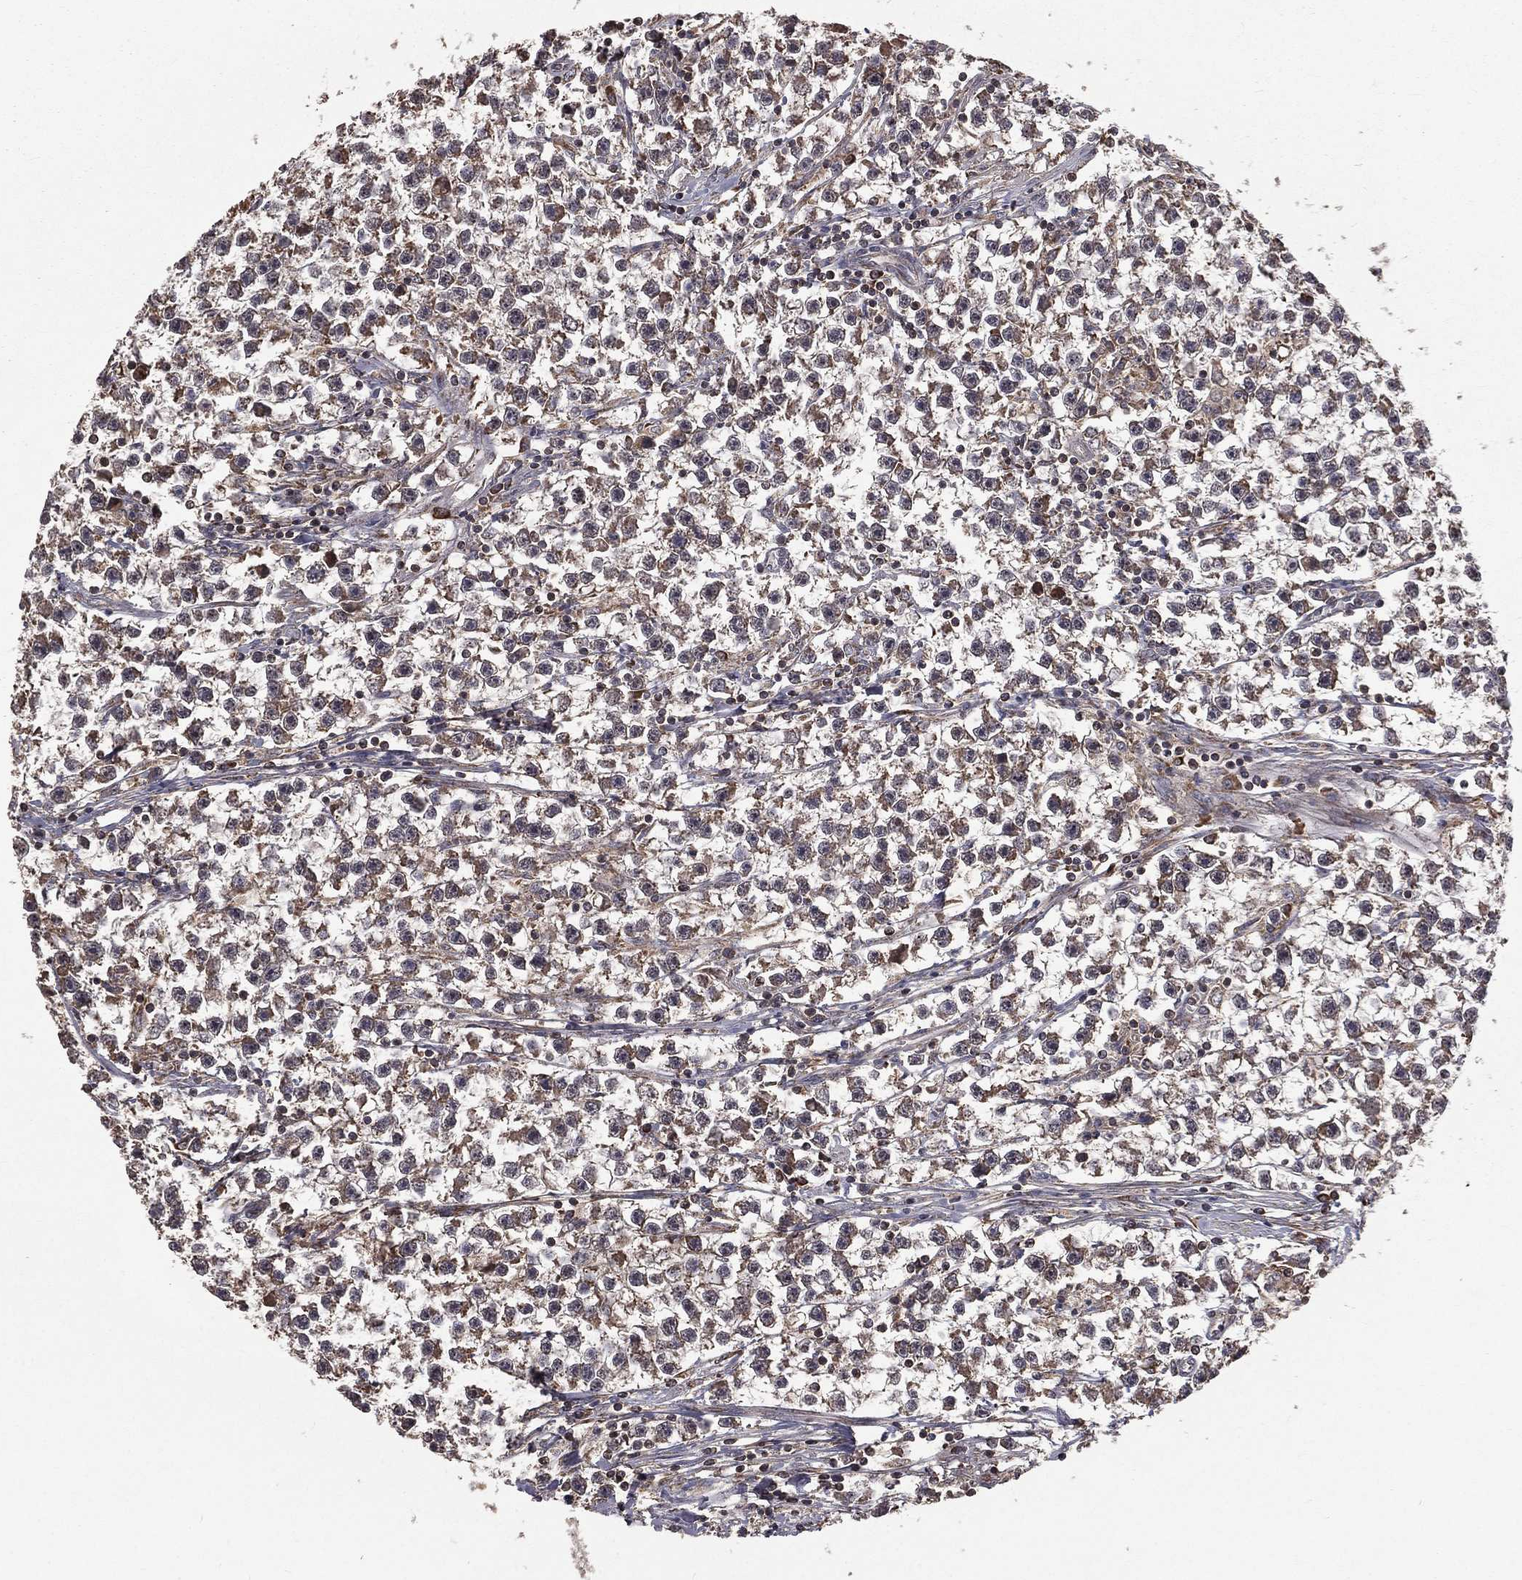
{"staining": {"intensity": "moderate", "quantity": "<25%", "location": "cytoplasmic/membranous"}, "tissue": "testis cancer", "cell_type": "Tumor cells", "image_type": "cancer", "snomed": [{"axis": "morphology", "description": "Seminoma, NOS"}, {"axis": "topography", "description": "Testis"}], "caption": "Testis cancer was stained to show a protein in brown. There is low levels of moderate cytoplasmic/membranous staining in about <25% of tumor cells.", "gene": "OLFML1", "patient": {"sex": "male", "age": 59}}